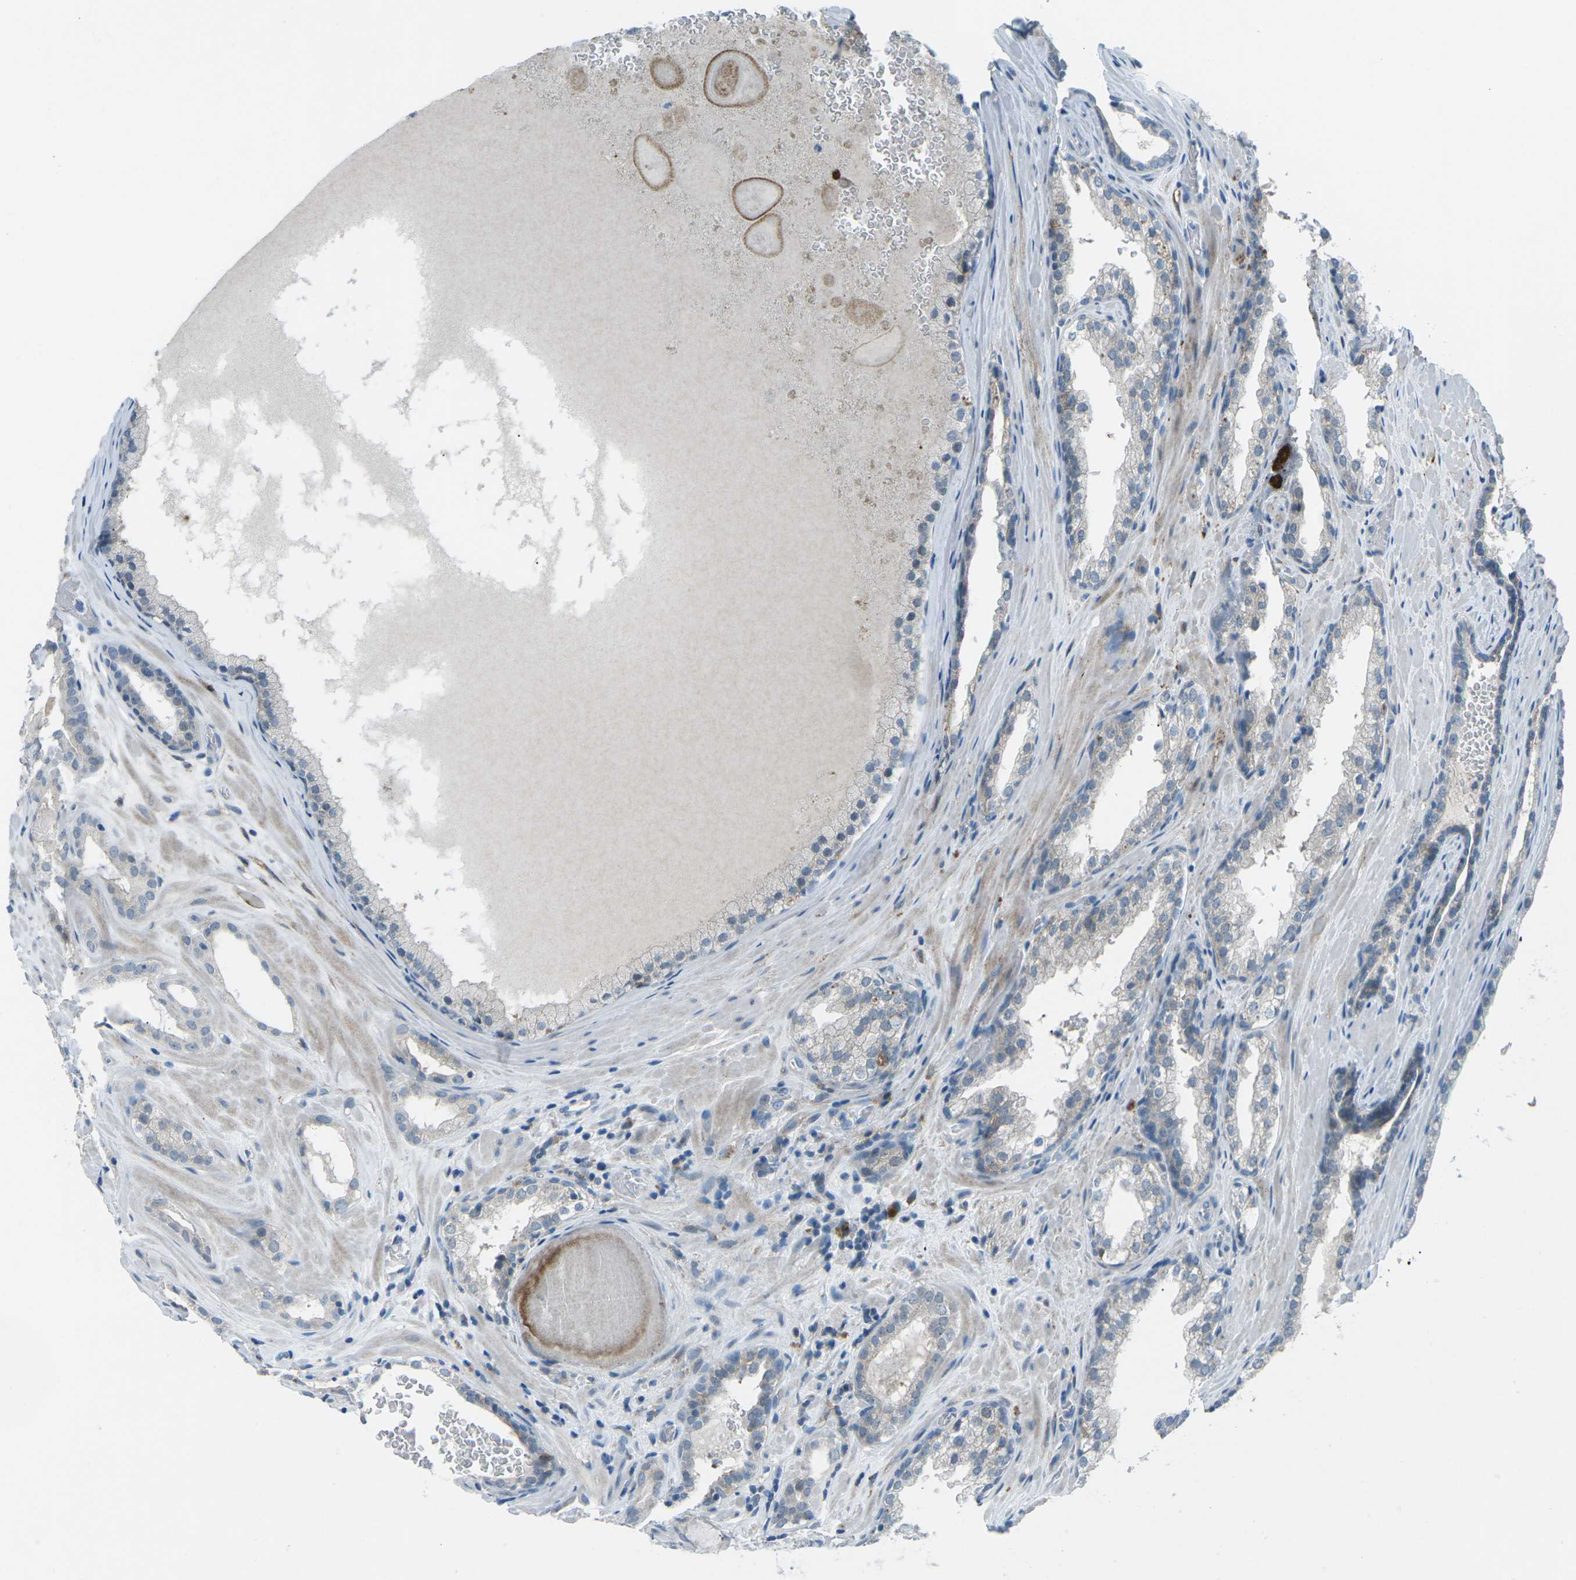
{"staining": {"intensity": "negative", "quantity": "none", "location": "none"}, "tissue": "prostate cancer", "cell_type": "Tumor cells", "image_type": "cancer", "snomed": [{"axis": "morphology", "description": "Adenocarcinoma, High grade"}, {"axis": "topography", "description": "Prostate"}], "caption": "IHC of human adenocarcinoma (high-grade) (prostate) shows no staining in tumor cells.", "gene": "PRKCA", "patient": {"sex": "male", "age": 60}}